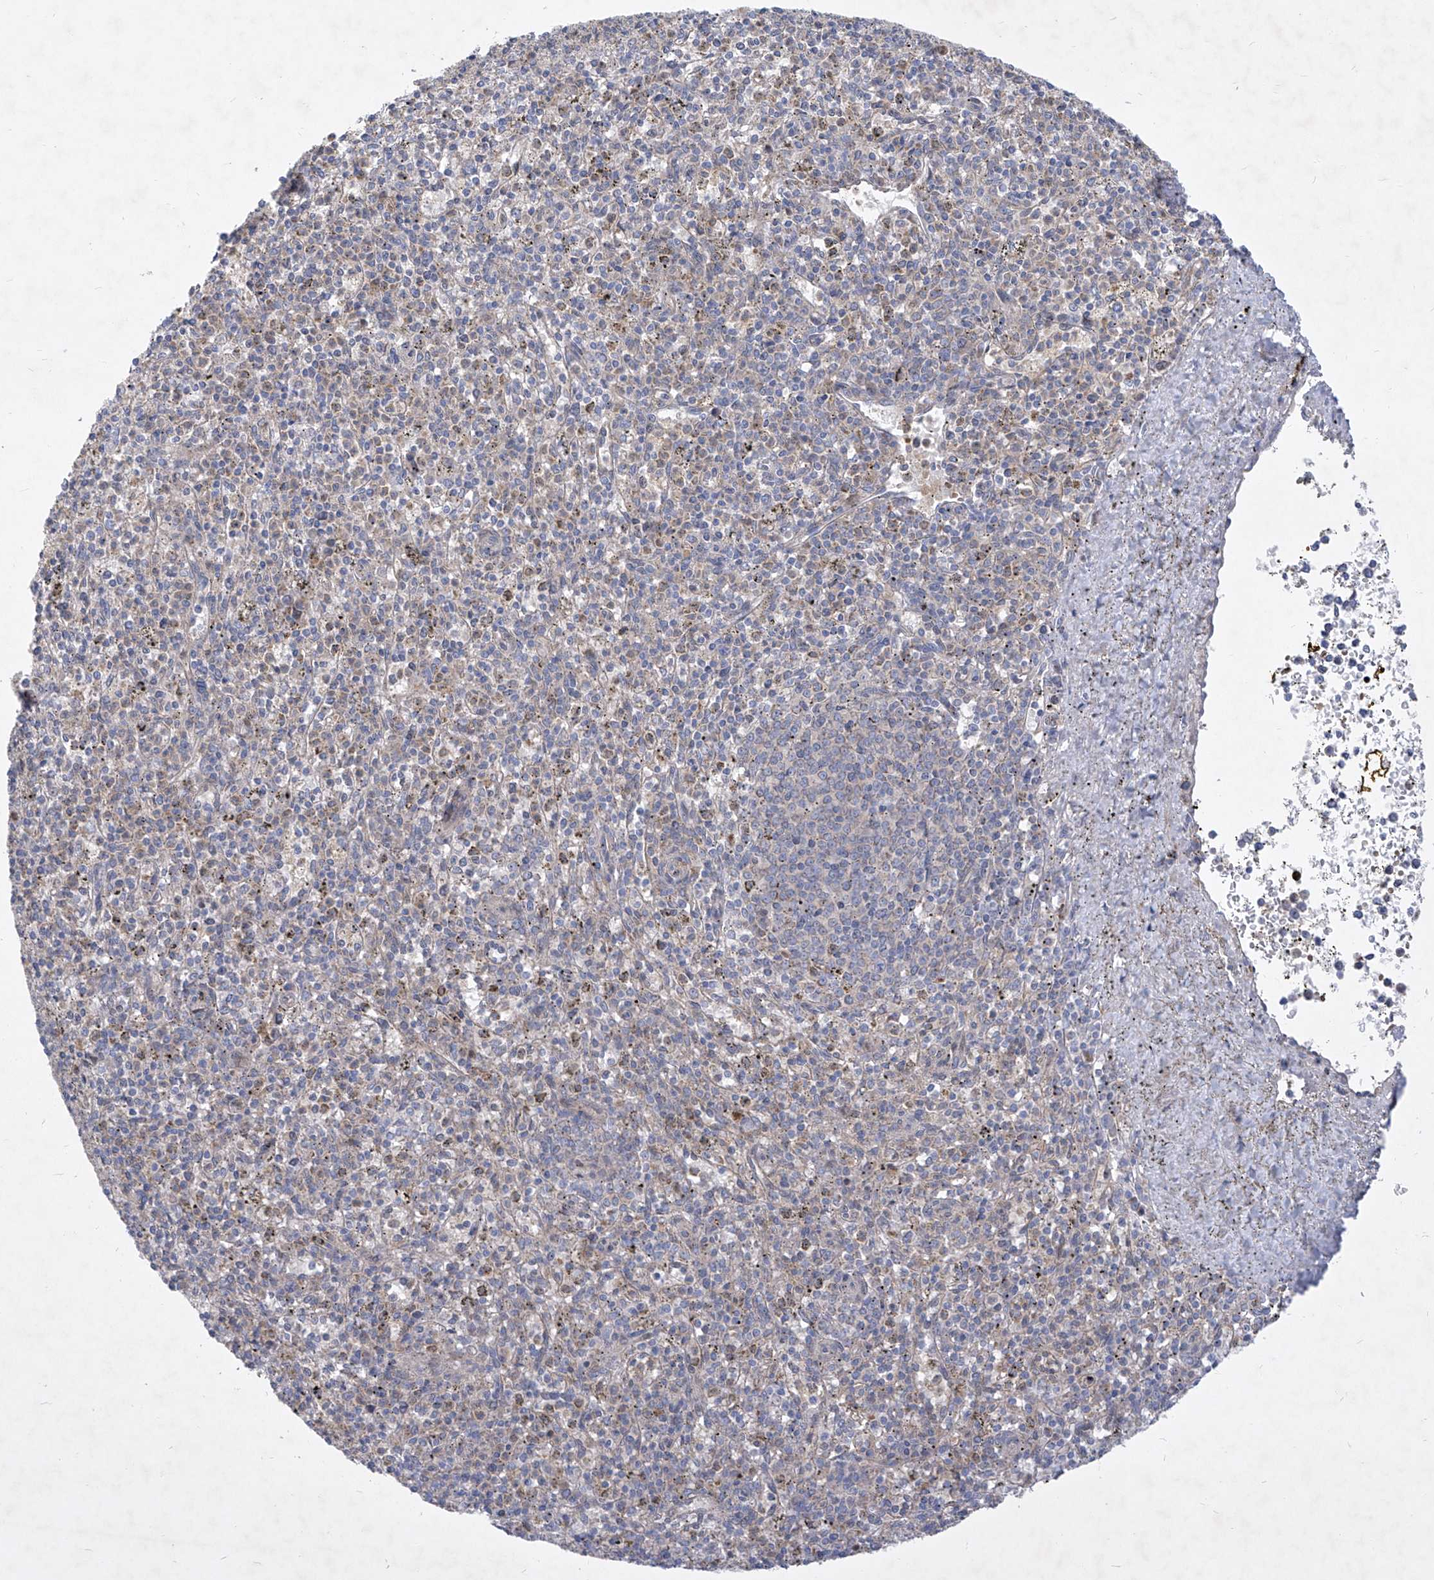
{"staining": {"intensity": "negative", "quantity": "none", "location": "none"}, "tissue": "spleen", "cell_type": "Cells in red pulp", "image_type": "normal", "snomed": [{"axis": "morphology", "description": "Normal tissue, NOS"}, {"axis": "topography", "description": "Spleen"}], "caption": "Immunohistochemistry (IHC) photomicrograph of benign spleen: spleen stained with DAB (3,3'-diaminobenzidine) demonstrates no significant protein expression in cells in red pulp. (Stains: DAB (3,3'-diaminobenzidine) immunohistochemistry with hematoxylin counter stain, Microscopy: brightfield microscopy at high magnification).", "gene": "COQ3", "patient": {"sex": "male", "age": 72}}